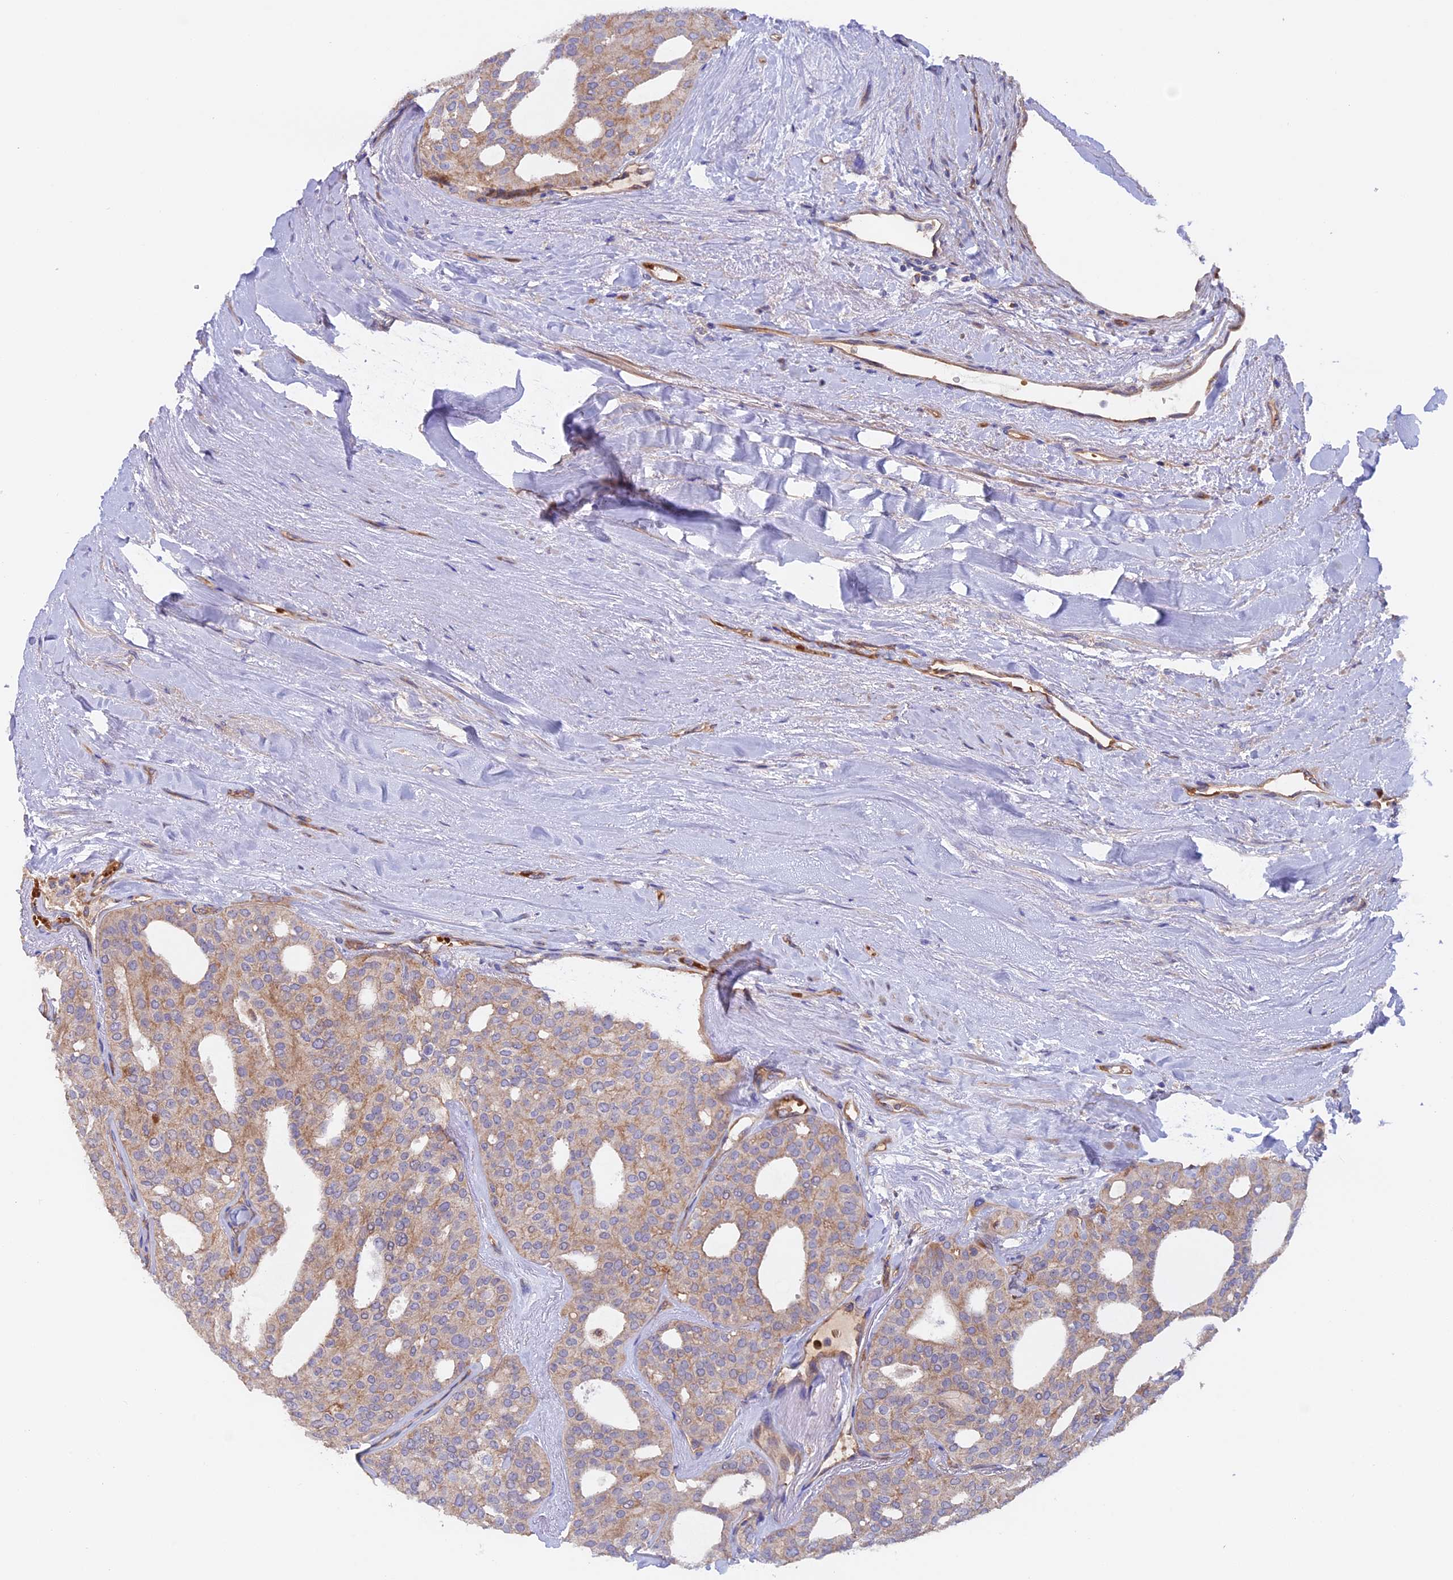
{"staining": {"intensity": "weak", "quantity": "25%-75%", "location": "cytoplasmic/membranous"}, "tissue": "thyroid cancer", "cell_type": "Tumor cells", "image_type": "cancer", "snomed": [{"axis": "morphology", "description": "Follicular adenoma carcinoma, NOS"}, {"axis": "topography", "description": "Thyroid gland"}], "caption": "Protein analysis of thyroid cancer tissue demonstrates weak cytoplasmic/membranous staining in approximately 25%-75% of tumor cells.", "gene": "DUS3L", "patient": {"sex": "male", "age": 75}}